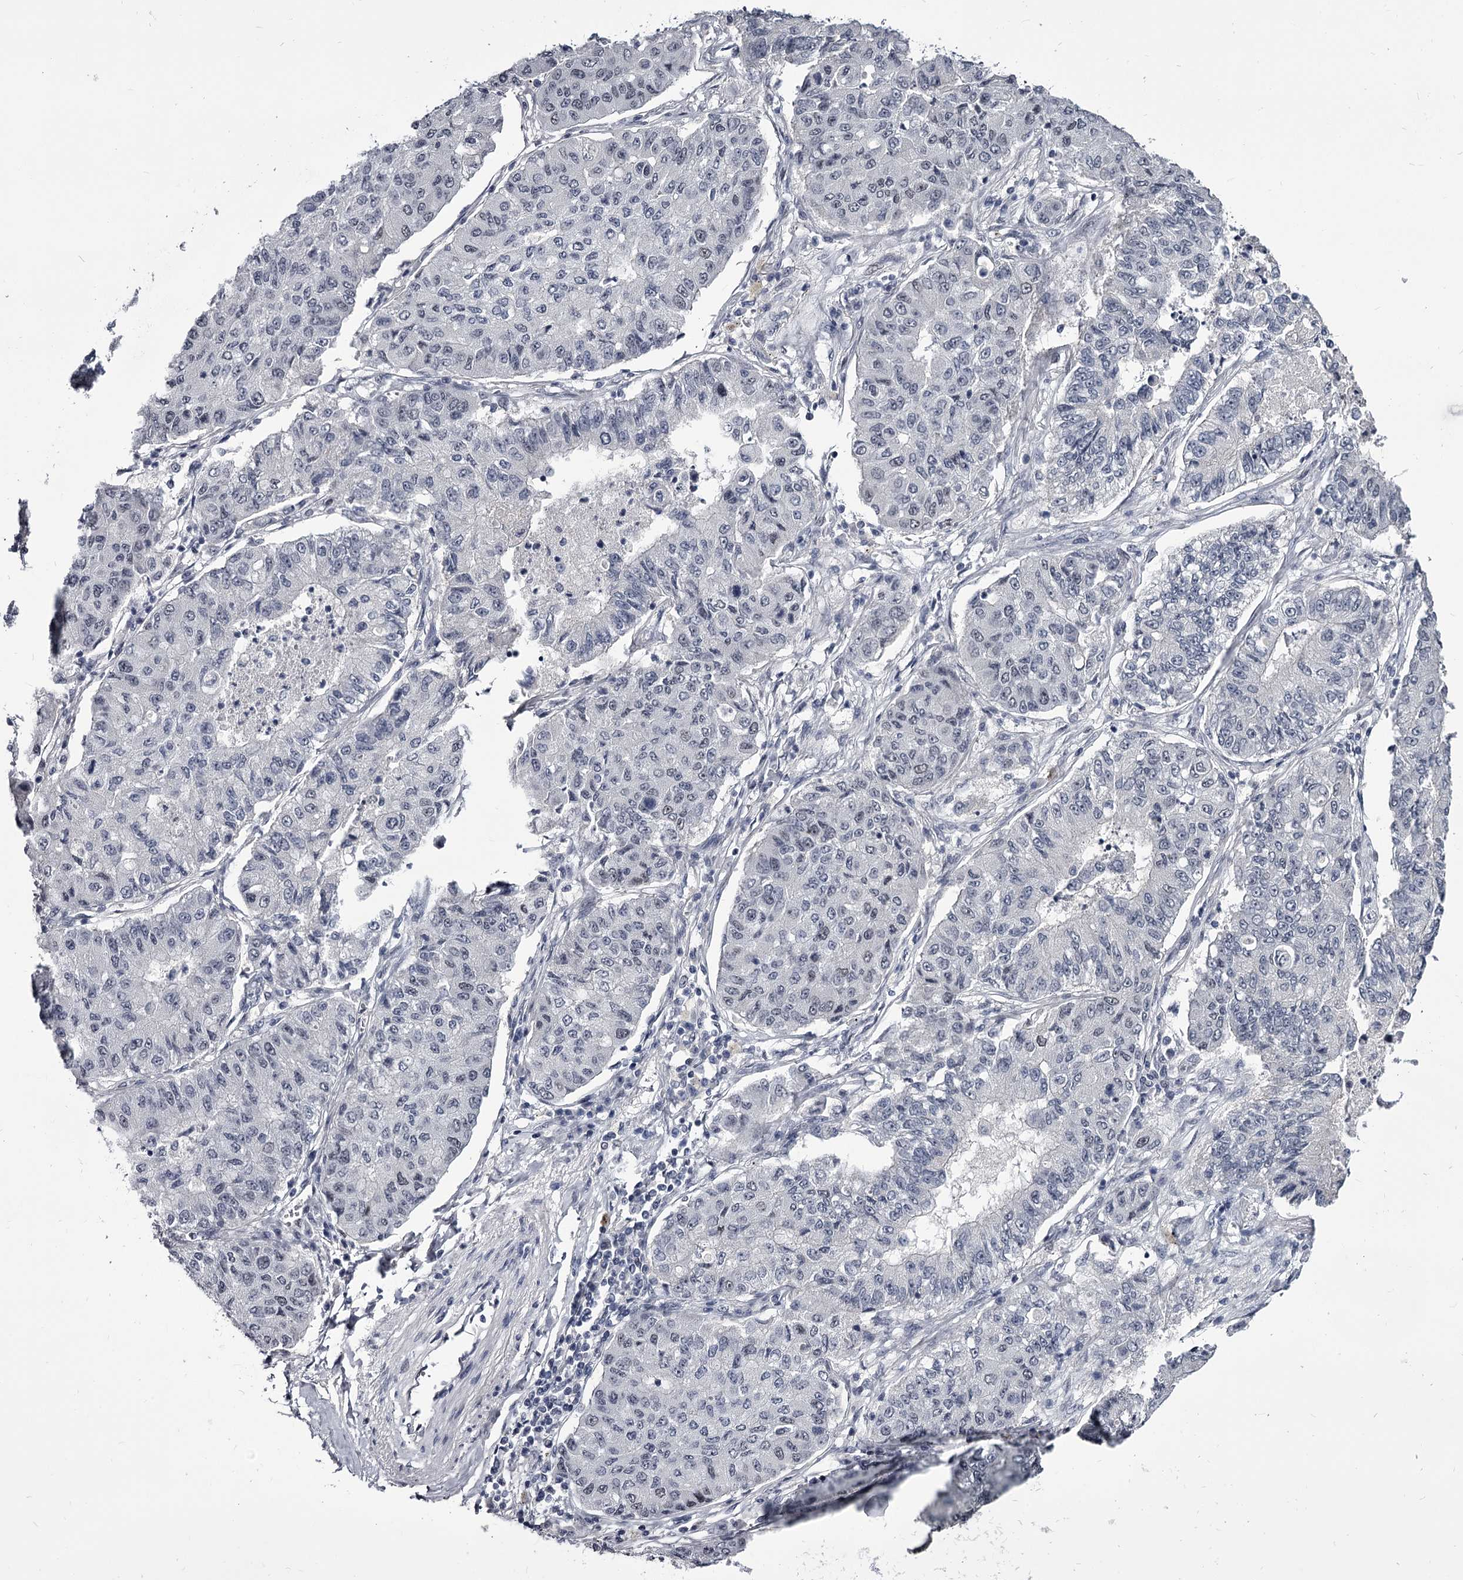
{"staining": {"intensity": "negative", "quantity": "none", "location": "none"}, "tissue": "lung cancer", "cell_type": "Tumor cells", "image_type": "cancer", "snomed": [{"axis": "morphology", "description": "Squamous cell carcinoma, NOS"}, {"axis": "topography", "description": "Lung"}], "caption": "This is a image of immunohistochemistry staining of lung squamous cell carcinoma, which shows no staining in tumor cells. (DAB immunohistochemistry (IHC) visualized using brightfield microscopy, high magnification).", "gene": "OVOL2", "patient": {"sex": "male", "age": 74}}